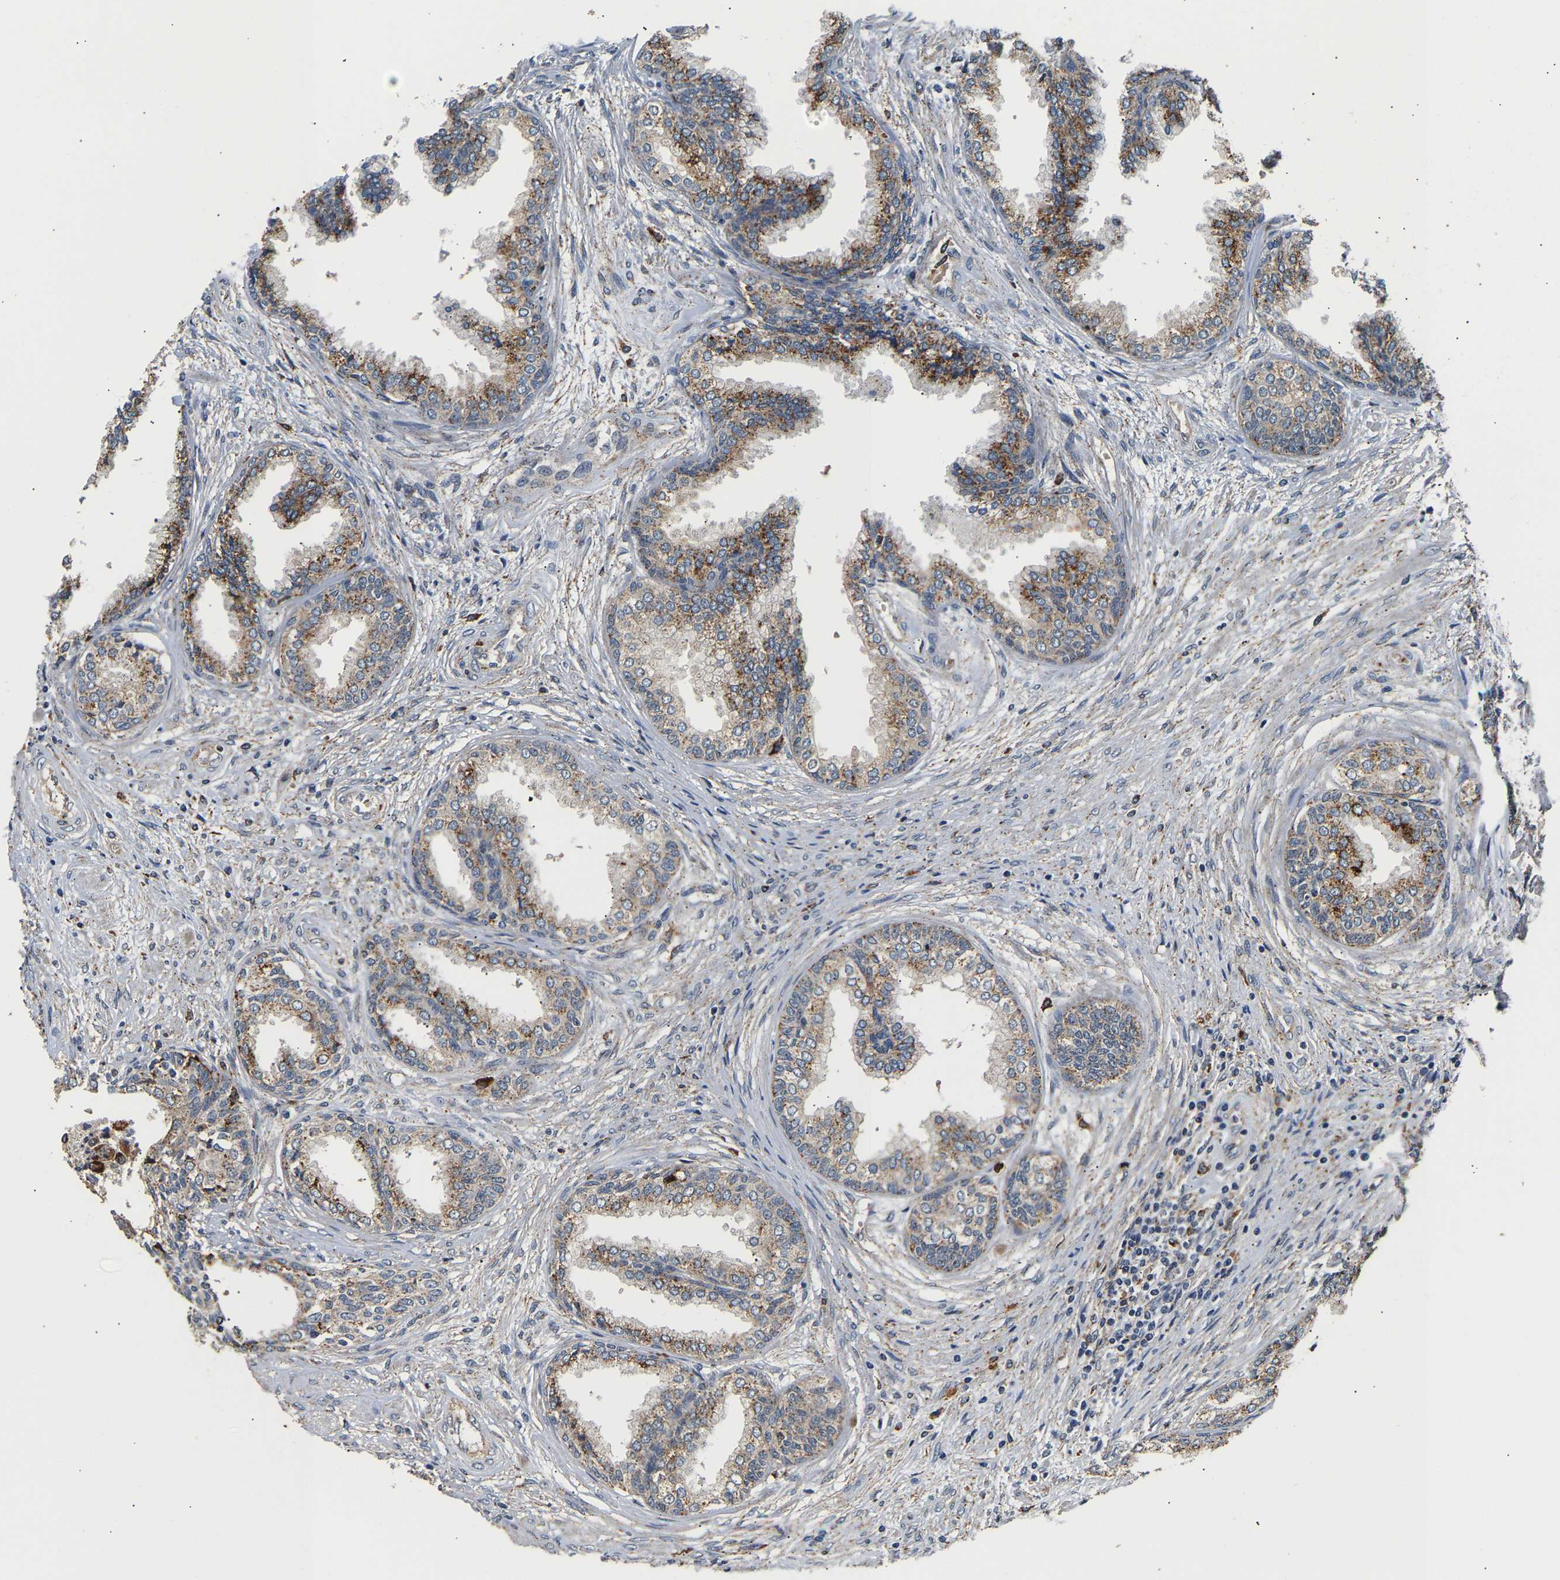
{"staining": {"intensity": "moderate", "quantity": "<25%", "location": "cytoplasmic/membranous"}, "tissue": "prostate", "cell_type": "Glandular cells", "image_type": "normal", "snomed": [{"axis": "morphology", "description": "Normal tissue, NOS"}, {"axis": "topography", "description": "Prostate"}], "caption": "Protein staining displays moderate cytoplasmic/membranous staining in approximately <25% of glandular cells in normal prostate.", "gene": "SMU1", "patient": {"sex": "male", "age": 76}}